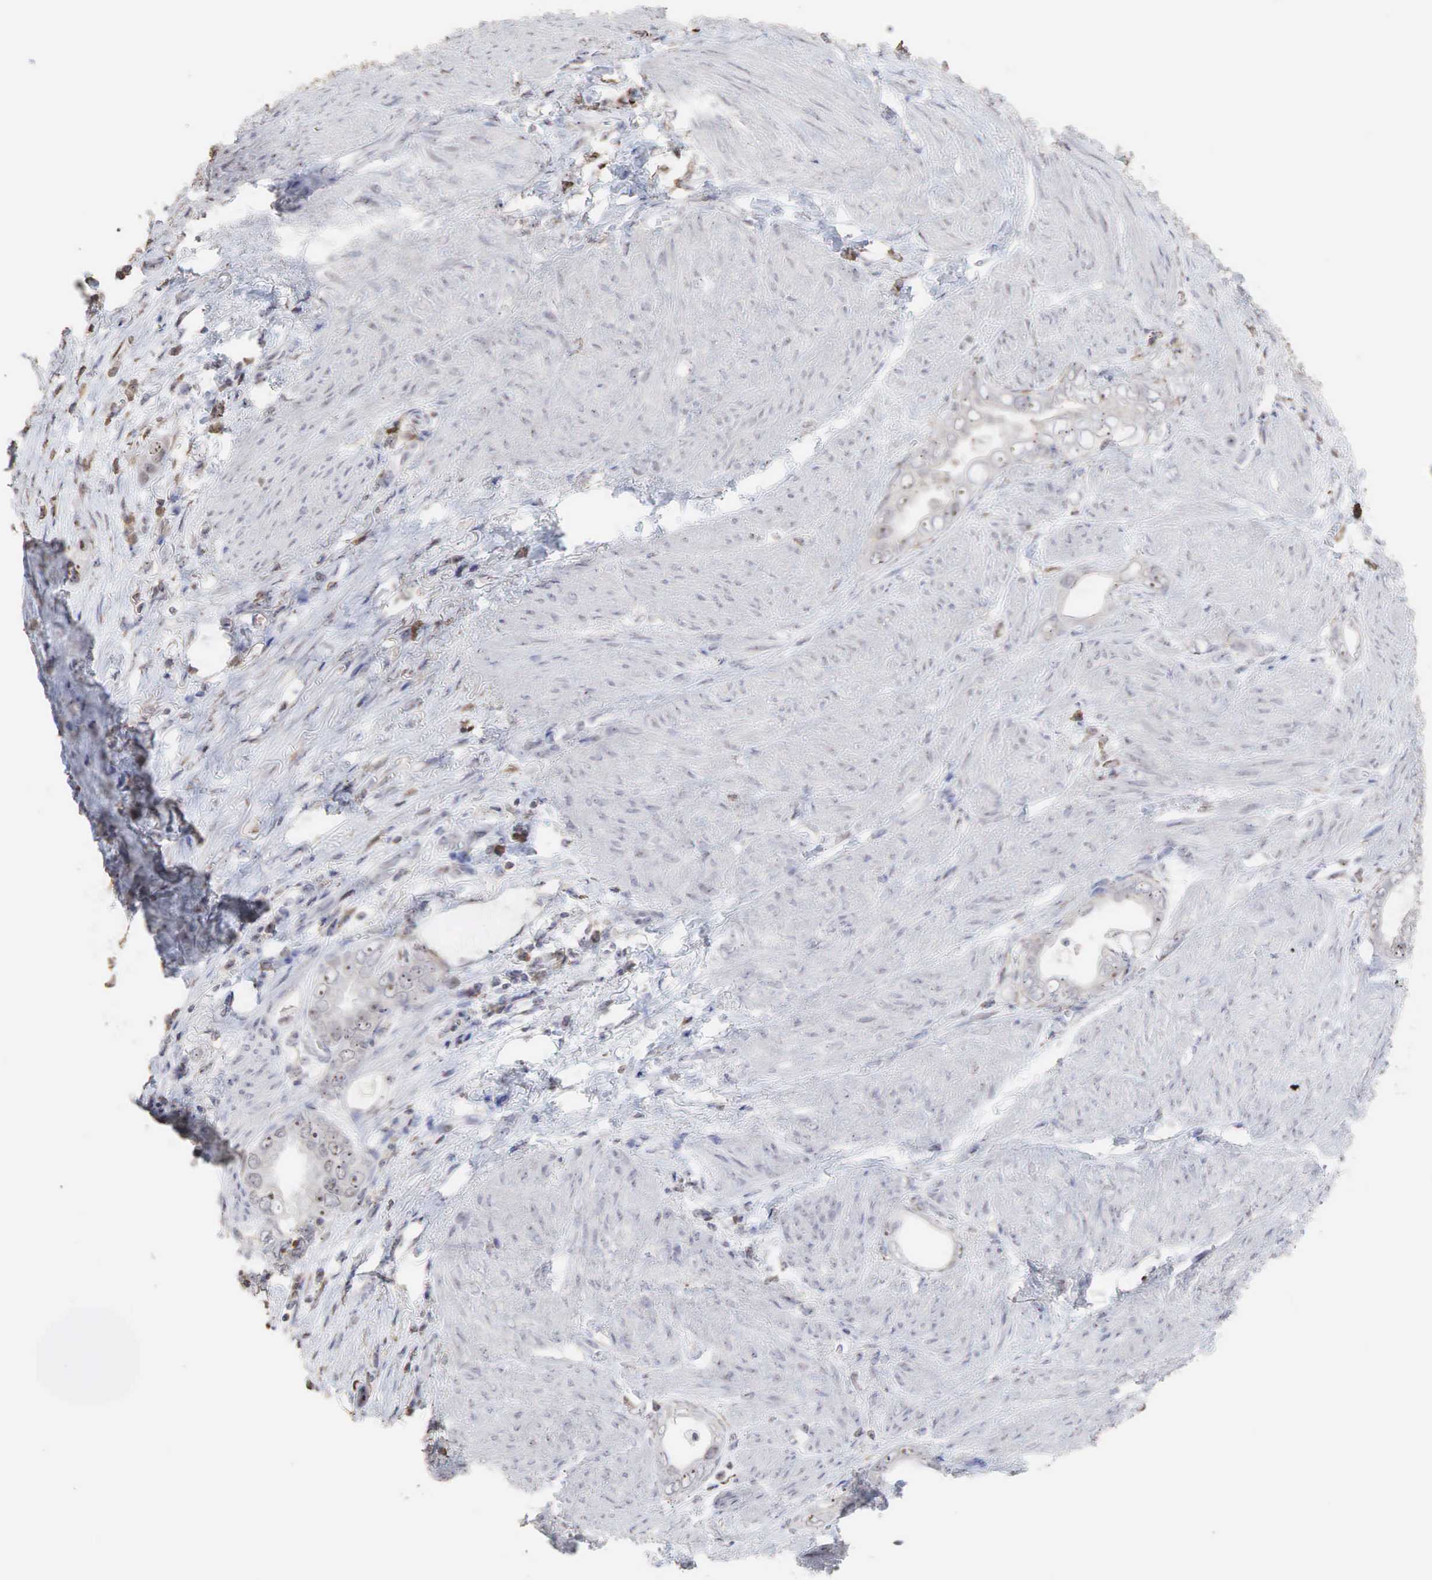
{"staining": {"intensity": "moderate", "quantity": "25%-75%", "location": "cytoplasmic/membranous,nuclear"}, "tissue": "stomach cancer", "cell_type": "Tumor cells", "image_type": "cancer", "snomed": [{"axis": "morphology", "description": "Adenocarcinoma, NOS"}, {"axis": "topography", "description": "Stomach"}], "caption": "DAB (3,3'-diaminobenzidine) immunohistochemical staining of stomach adenocarcinoma displays moderate cytoplasmic/membranous and nuclear protein staining in about 25%-75% of tumor cells.", "gene": "DKC1", "patient": {"sex": "male", "age": 78}}